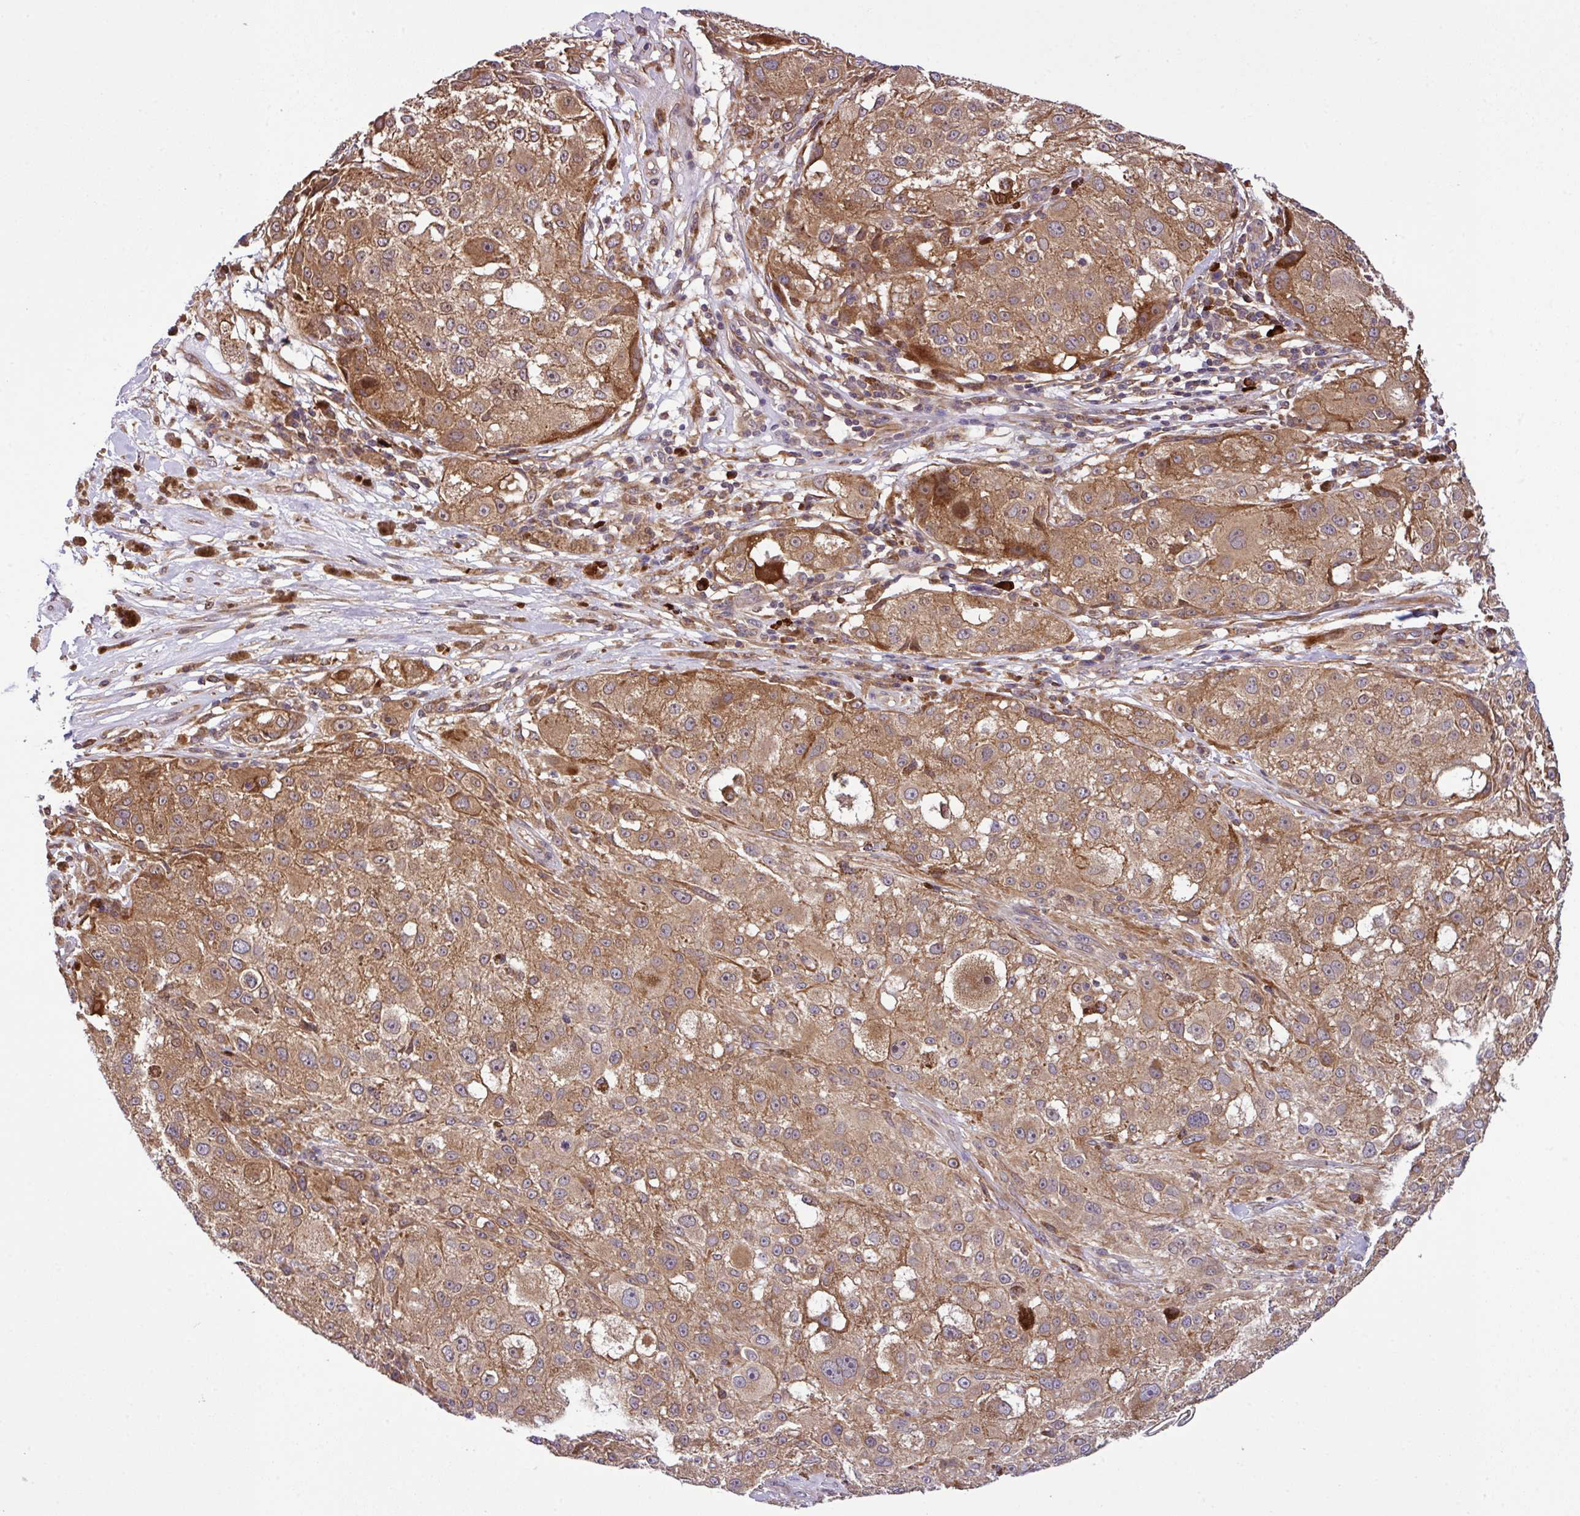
{"staining": {"intensity": "moderate", "quantity": ">75%", "location": "cytoplasmic/membranous"}, "tissue": "melanoma", "cell_type": "Tumor cells", "image_type": "cancer", "snomed": [{"axis": "morphology", "description": "Necrosis, NOS"}, {"axis": "morphology", "description": "Malignant melanoma, NOS"}, {"axis": "topography", "description": "Skin"}], "caption": "Tumor cells display medium levels of moderate cytoplasmic/membranous staining in about >75% of cells in malignant melanoma.", "gene": "DLGAP4", "patient": {"sex": "female", "age": 87}}